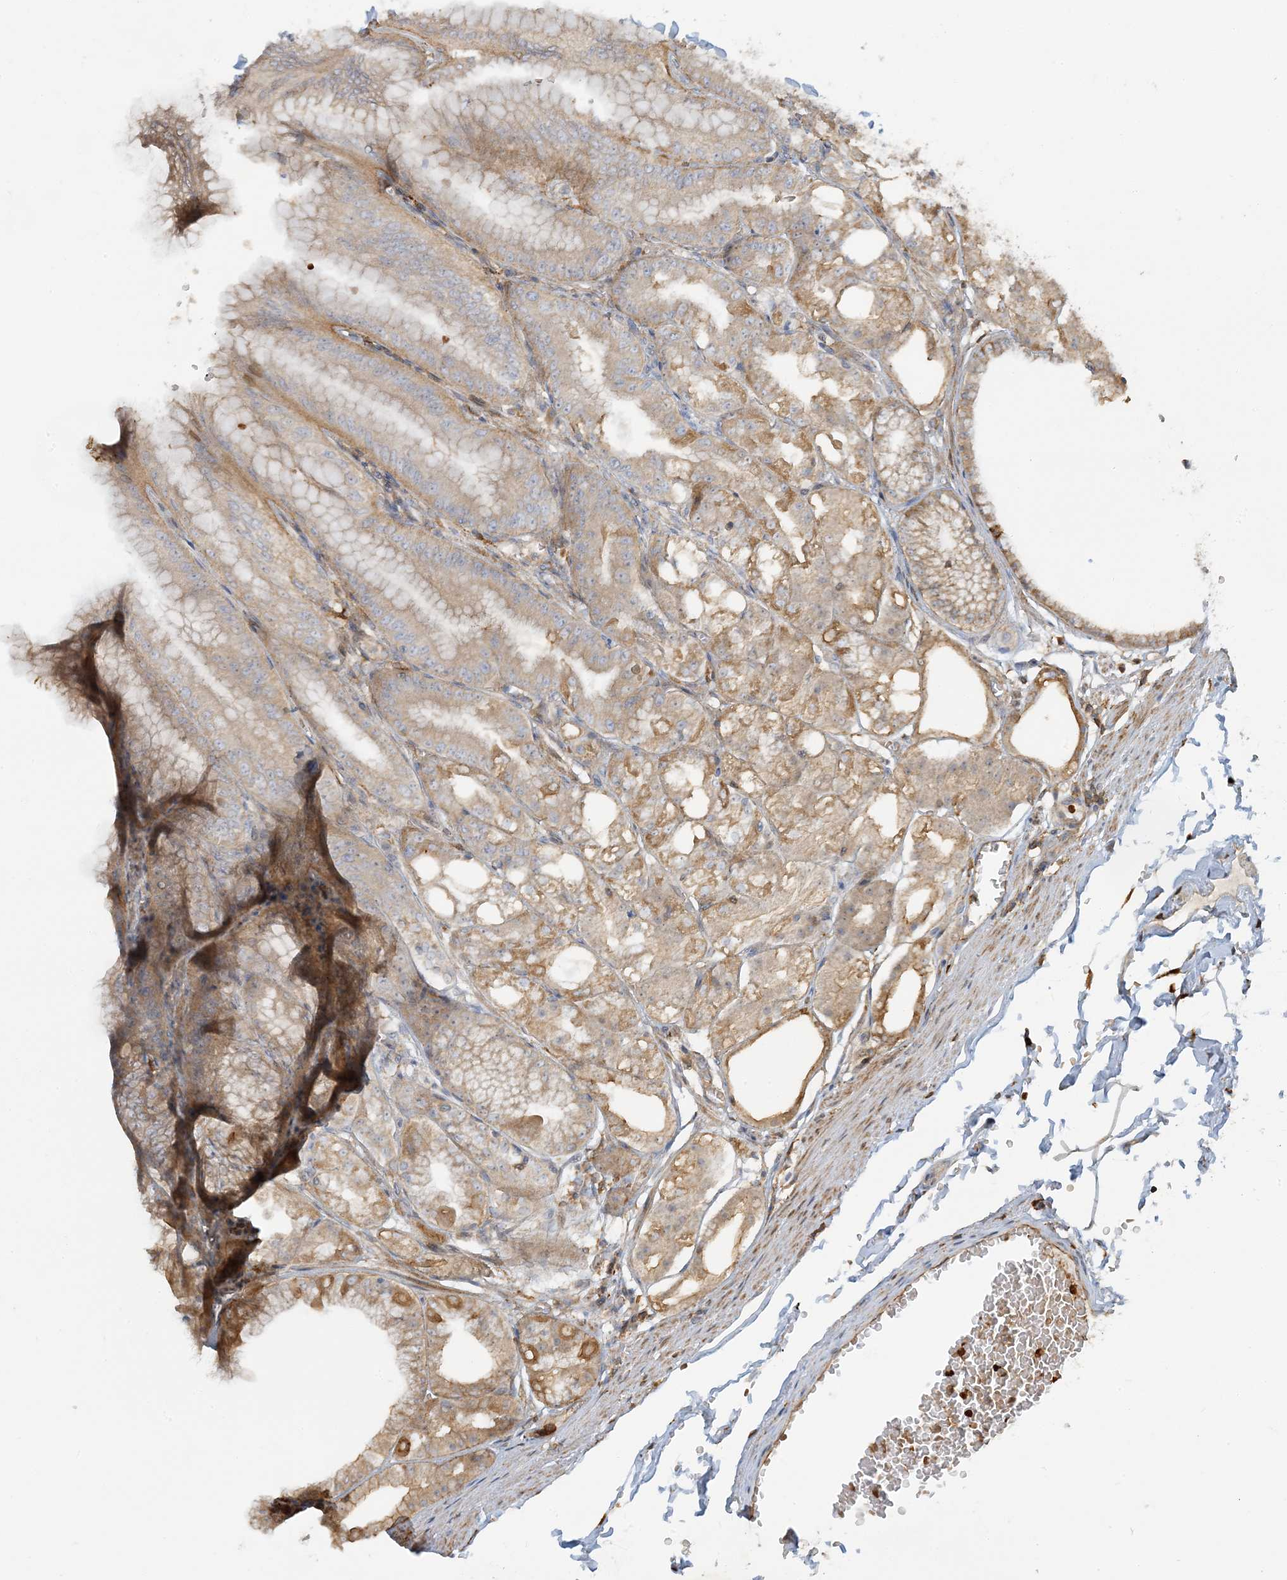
{"staining": {"intensity": "moderate", "quantity": "25%-75%", "location": "cytoplasmic/membranous"}, "tissue": "stomach", "cell_type": "Glandular cells", "image_type": "normal", "snomed": [{"axis": "morphology", "description": "Normal tissue, NOS"}, {"axis": "topography", "description": "Stomach, lower"}], "caption": "Human stomach stained with a brown dye shows moderate cytoplasmic/membranous positive expression in about 25%-75% of glandular cells.", "gene": "LTN1", "patient": {"sex": "male", "age": 71}}